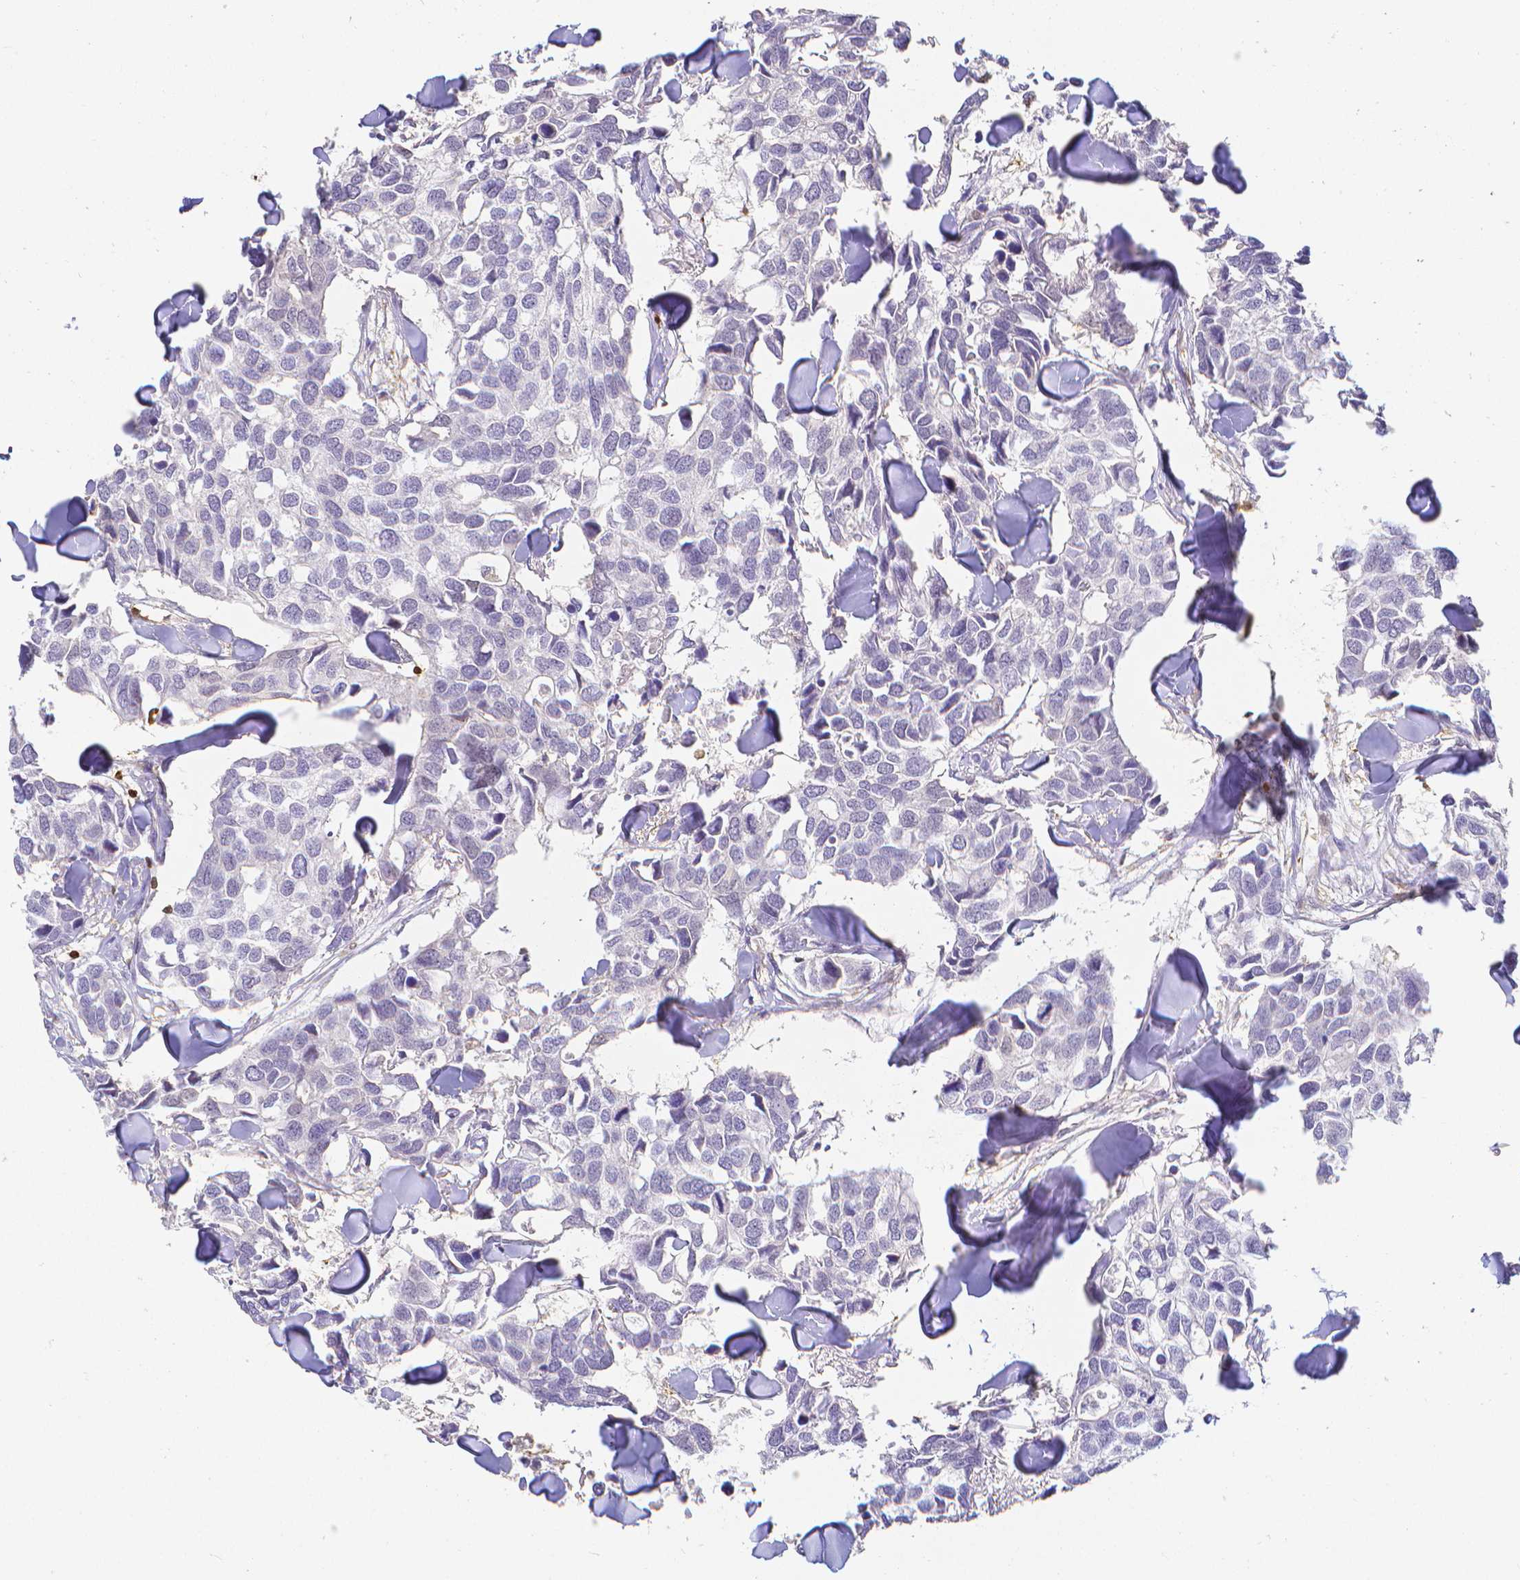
{"staining": {"intensity": "negative", "quantity": "none", "location": "none"}, "tissue": "breast cancer", "cell_type": "Tumor cells", "image_type": "cancer", "snomed": [{"axis": "morphology", "description": "Duct carcinoma"}, {"axis": "topography", "description": "Breast"}], "caption": "The micrograph exhibits no staining of tumor cells in breast cancer (invasive ductal carcinoma).", "gene": "COTL1", "patient": {"sex": "female", "age": 83}}